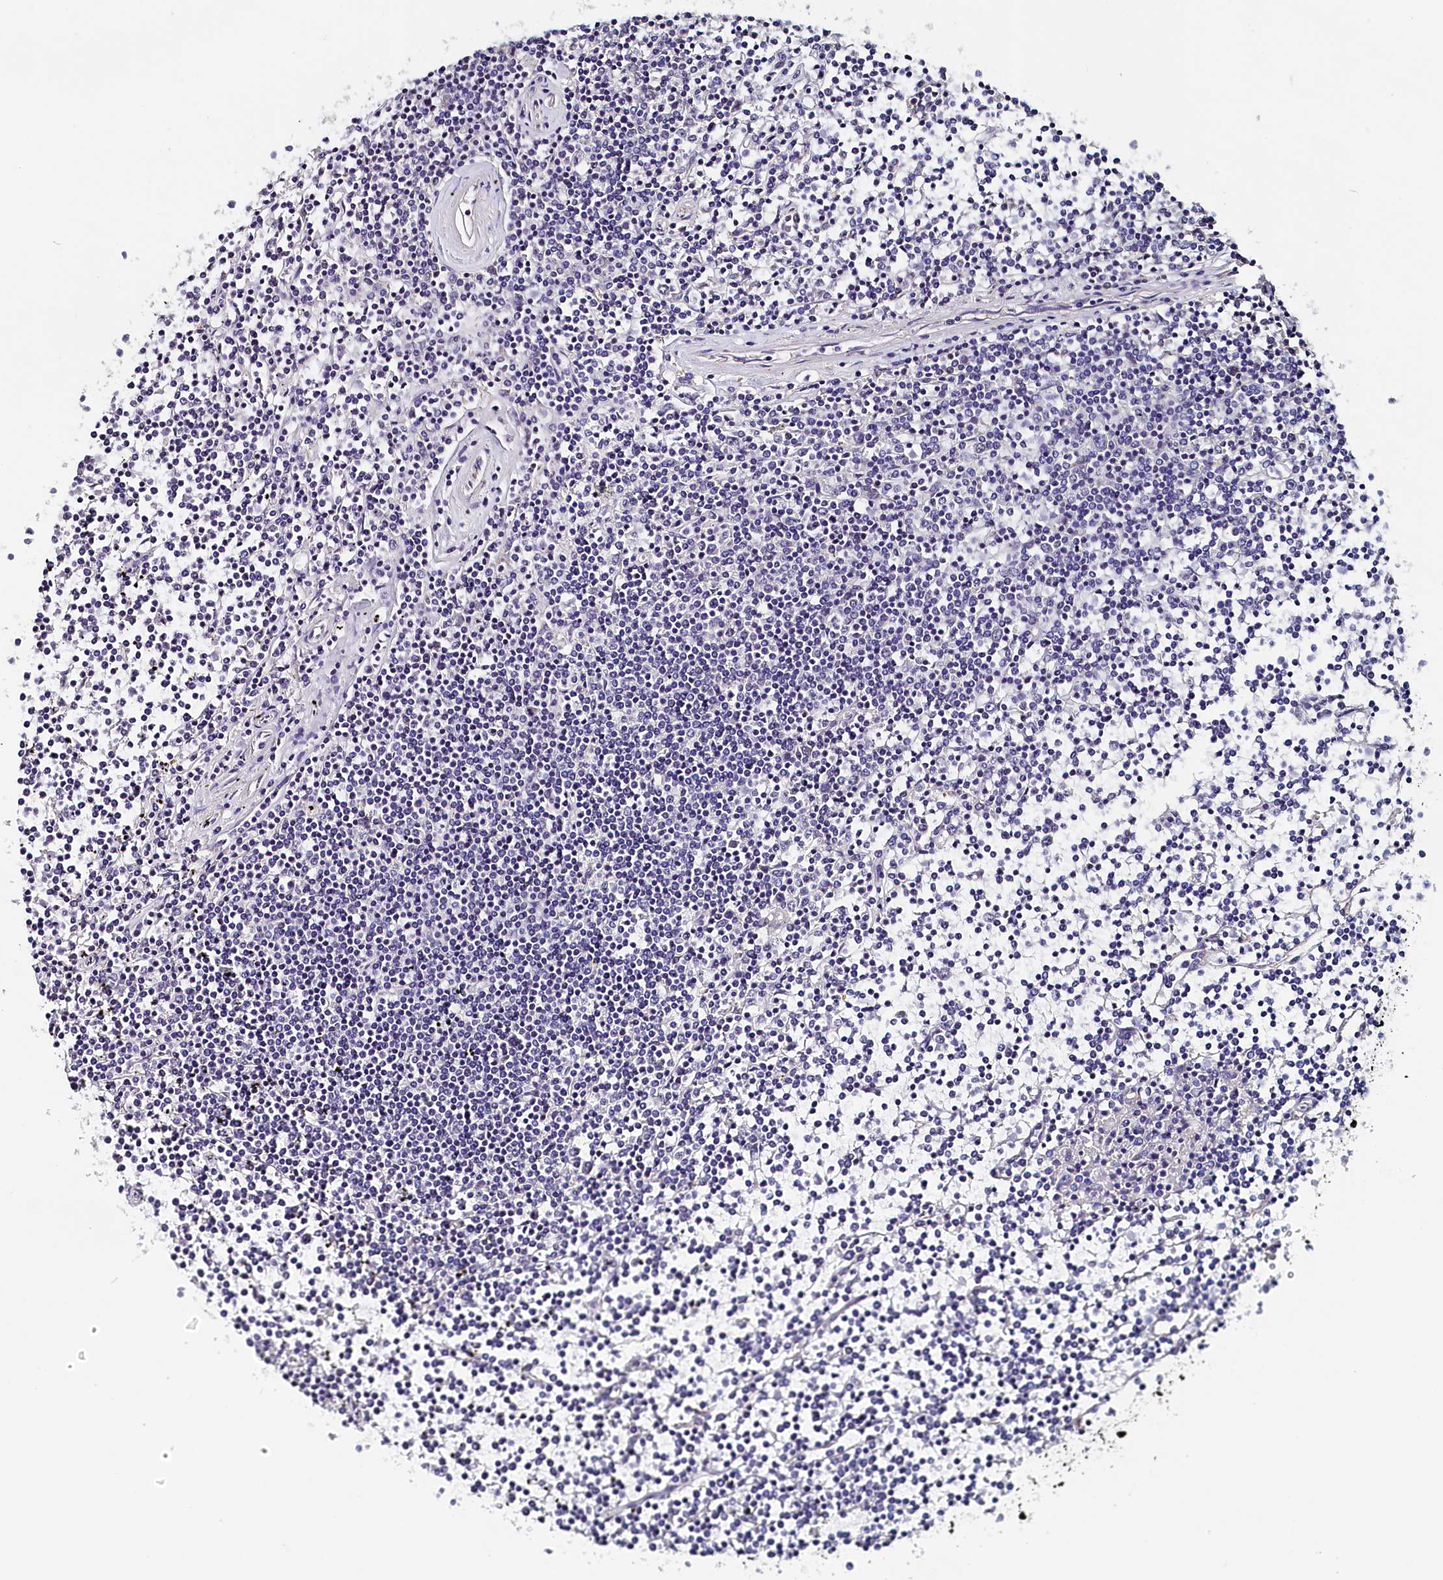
{"staining": {"intensity": "negative", "quantity": "none", "location": "none"}, "tissue": "lymphoma", "cell_type": "Tumor cells", "image_type": "cancer", "snomed": [{"axis": "morphology", "description": "Malignant lymphoma, non-Hodgkin's type, Low grade"}, {"axis": "topography", "description": "Spleen"}], "caption": "This photomicrograph is of lymphoma stained with immunohistochemistry (IHC) to label a protein in brown with the nuclei are counter-stained blue. There is no expression in tumor cells.", "gene": "BHMT", "patient": {"sex": "female", "age": 19}}